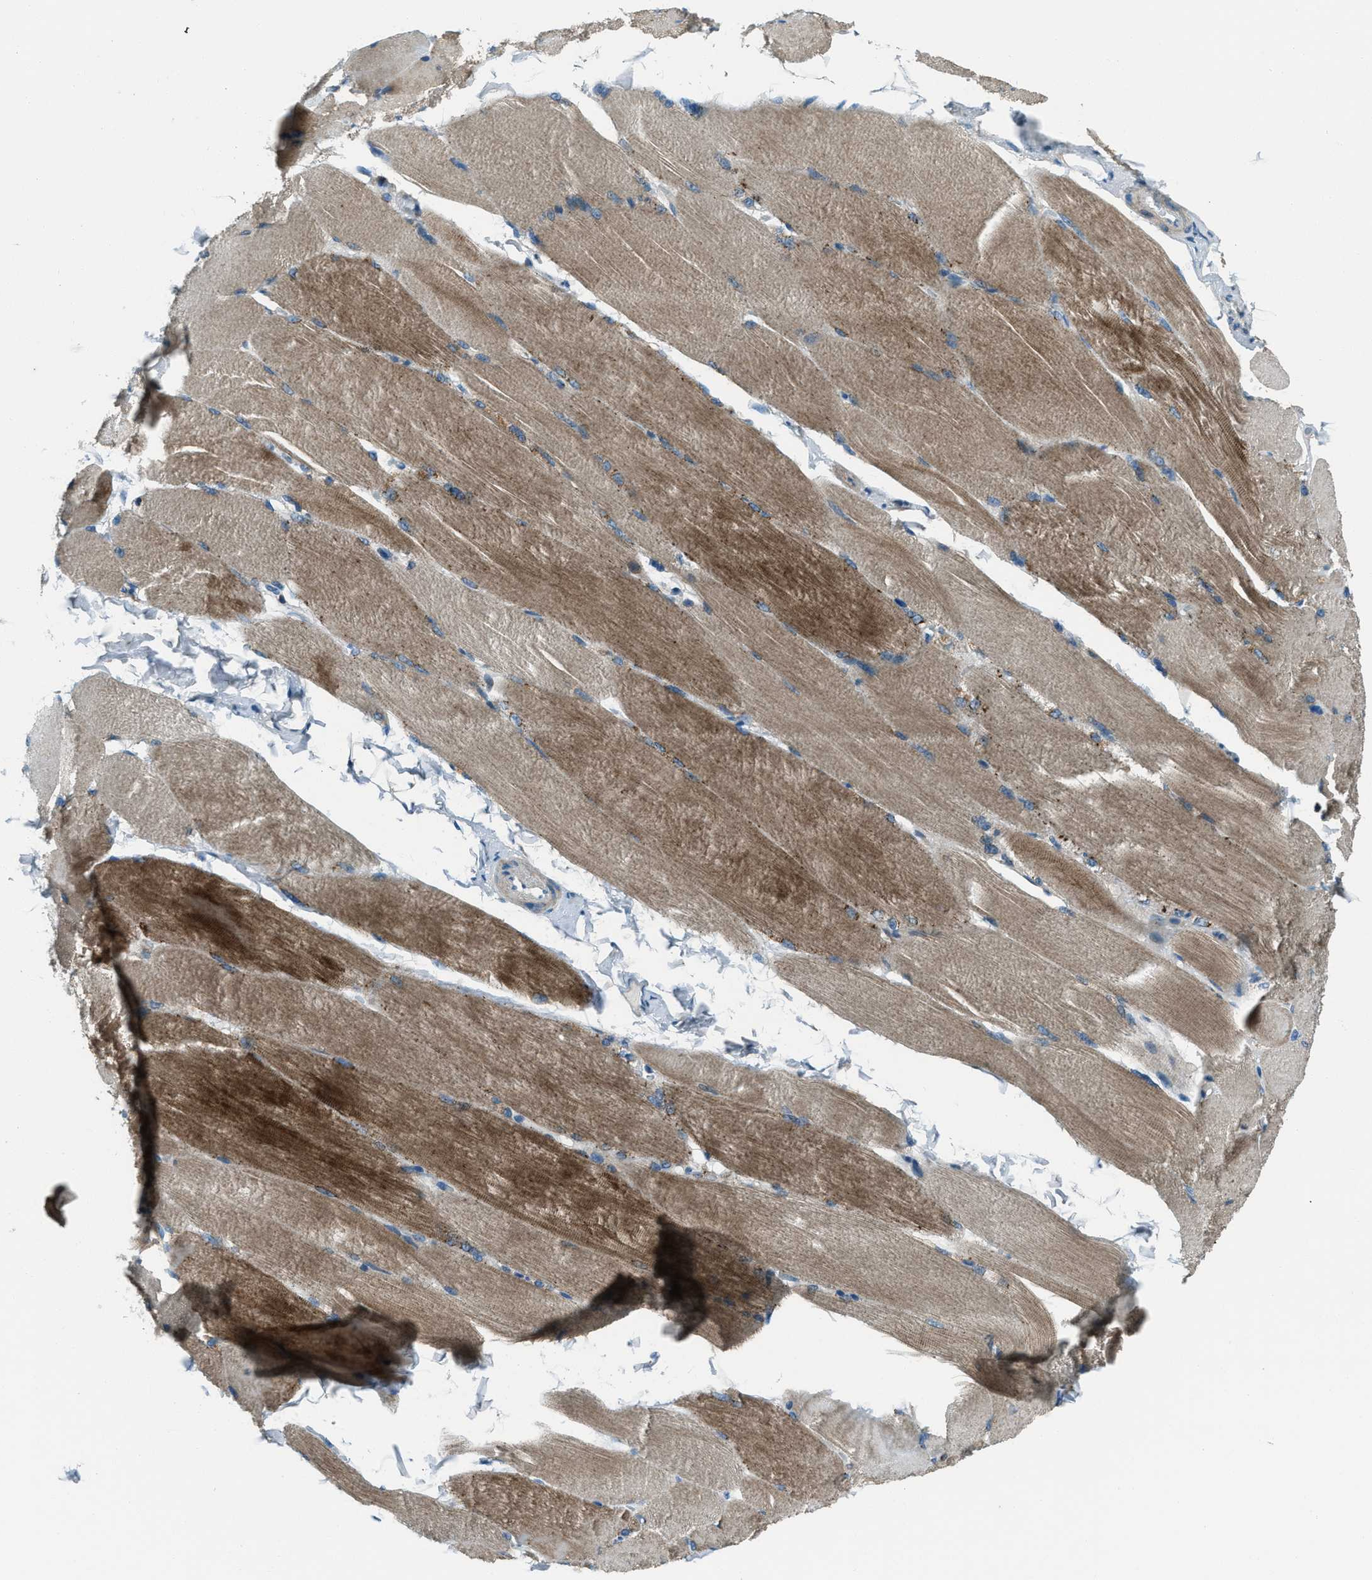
{"staining": {"intensity": "moderate", "quantity": ">75%", "location": "cytoplasmic/membranous"}, "tissue": "skeletal muscle", "cell_type": "Myocytes", "image_type": "normal", "snomed": [{"axis": "morphology", "description": "Normal tissue, NOS"}, {"axis": "topography", "description": "Skin"}, {"axis": "topography", "description": "Skeletal muscle"}], "caption": "Immunohistochemistry (IHC) histopathology image of normal skeletal muscle: skeletal muscle stained using immunohistochemistry (IHC) demonstrates medium levels of moderate protein expression localized specifically in the cytoplasmic/membranous of myocytes, appearing as a cytoplasmic/membranous brown color.", "gene": "SVIL", "patient": {"sex": "male", "age": 83}}